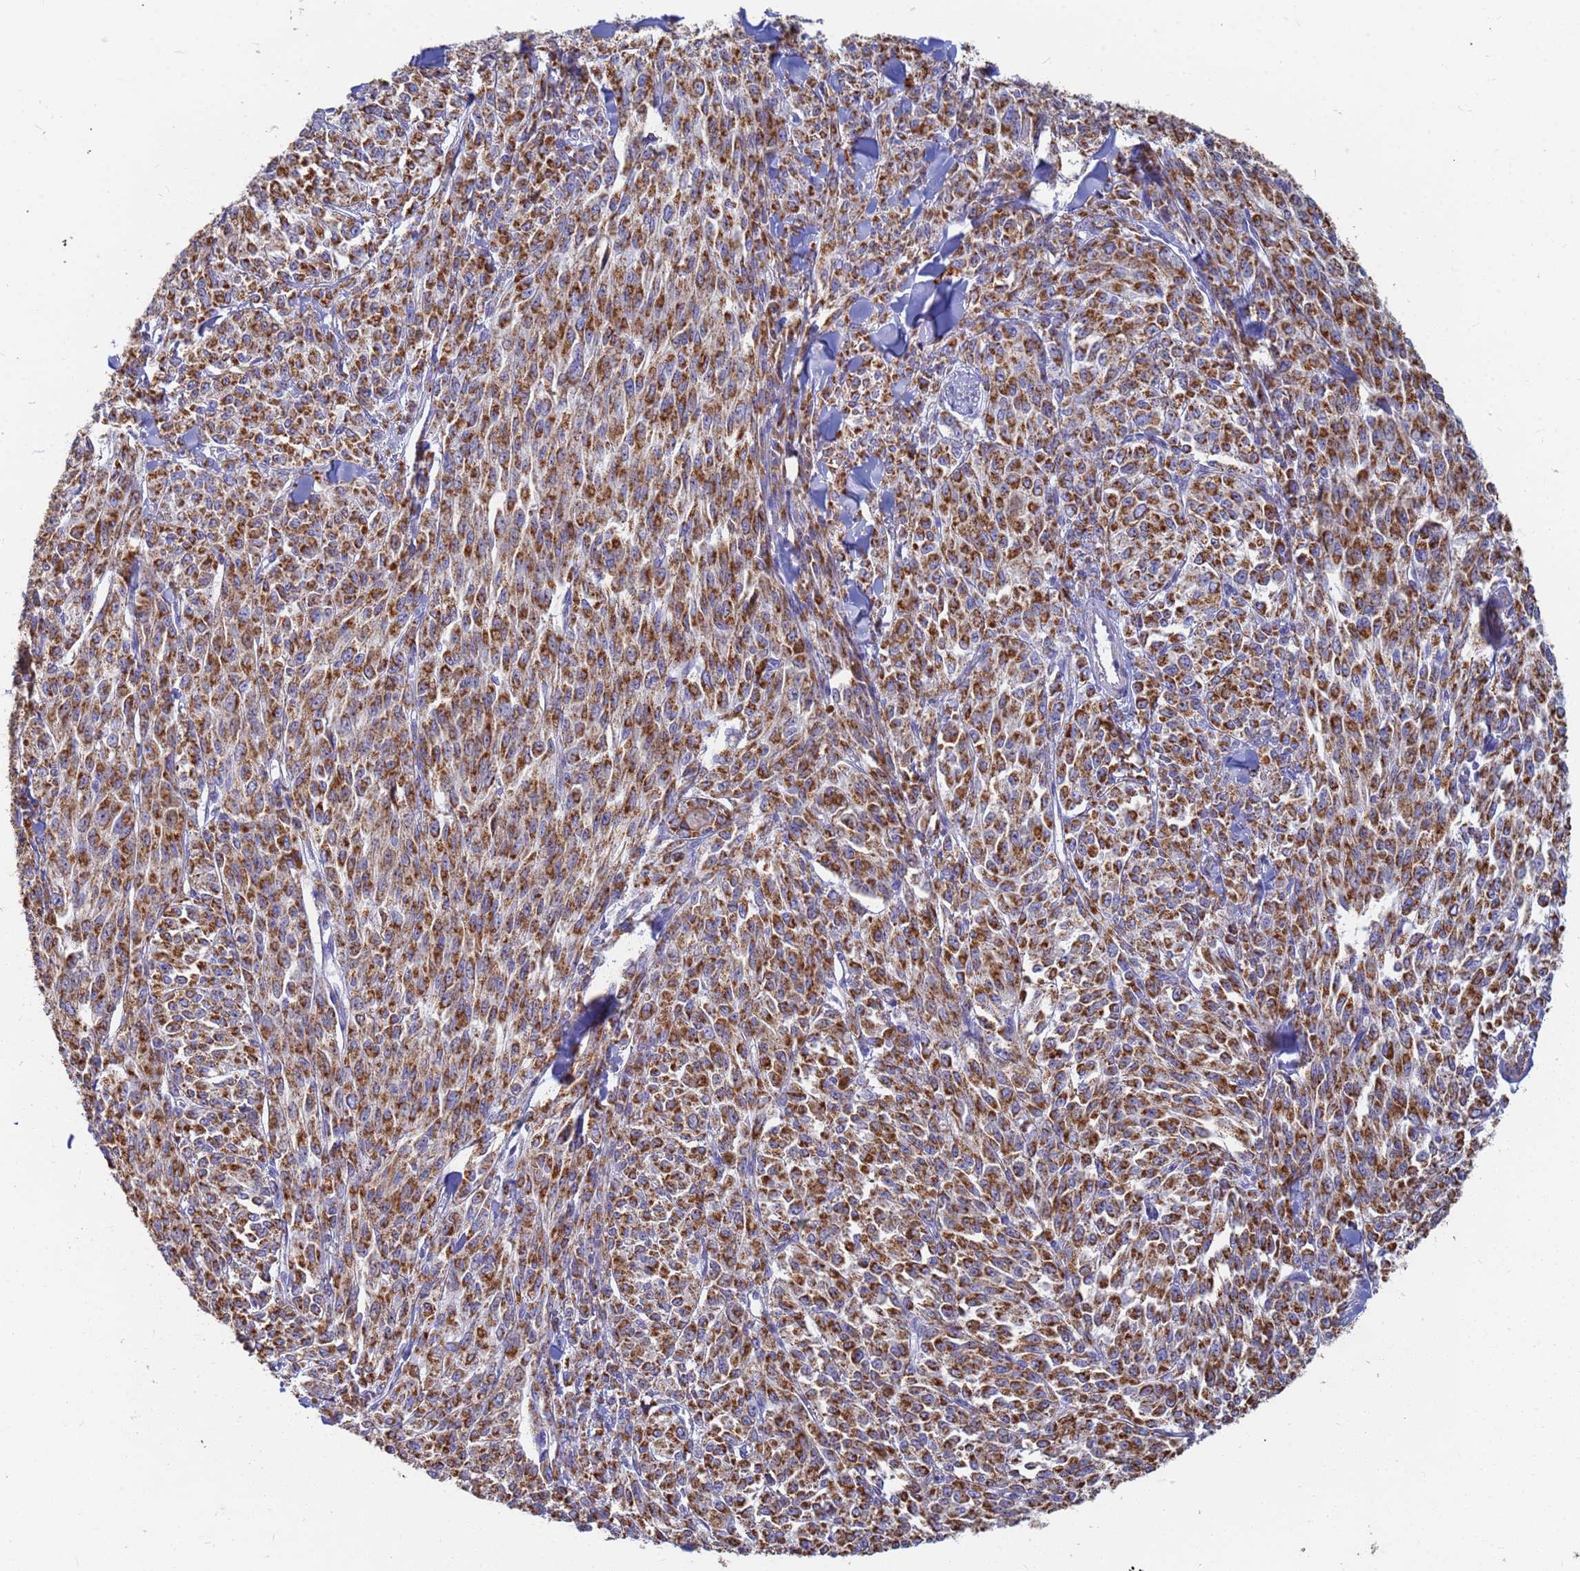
{"staining": {"intensity": "strong", "quantity": ">75%", "location": "cytoplasmic/membranous"}, "tissue": "melanoma", "cell_type": "Tumor cells", "image_type": "cancer", "snomed": [{"axis": "morphology", "description": "Malignant melanoma, NOS"}, {"axis": "topography", "description": "Skin"}], "caption": "Melanoma stained for a protein exhibits strong cytoplasmic/membranous positivity in tumor cells.", "gene": "UQCRH", "patient": {"sex": "female", "age": 52}}